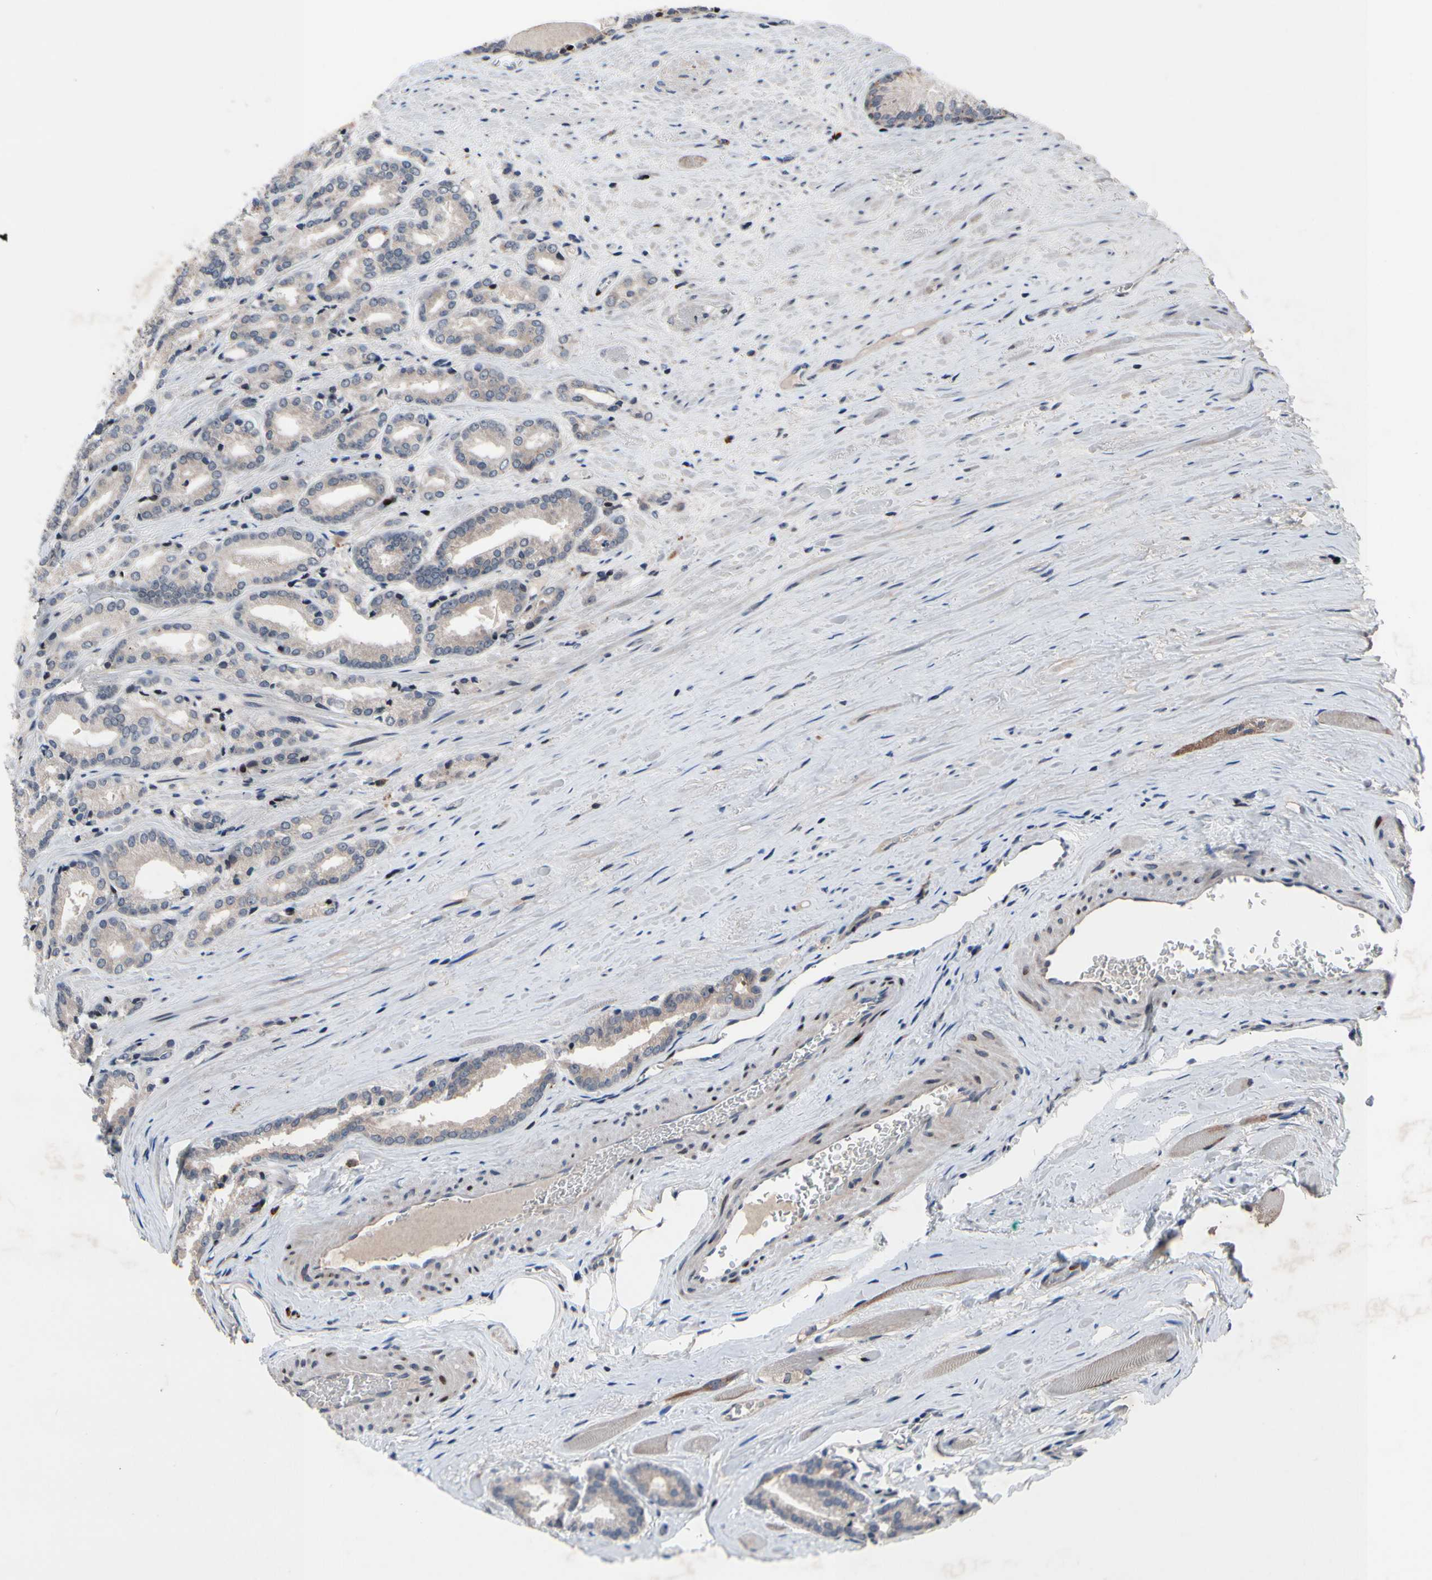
{"staining": {"intensity": "negative", "quantity": "none", "location": "none"}, "tissue": "prostate cancer", "cell_type": "Tumor cells", "image_type": "cancer", "snomed": [{"axis": "morphology", "description": "Adenocarcinoma, Low grade"}, {"axis": "topography", "description": "Prostate"}], "caption": "DAB immunohistochemical staining of human prostate cancer reveals no significant staining in tumor cells.", "gene": "MUTYH", "patient": {"sex": "male", "age": 59}}